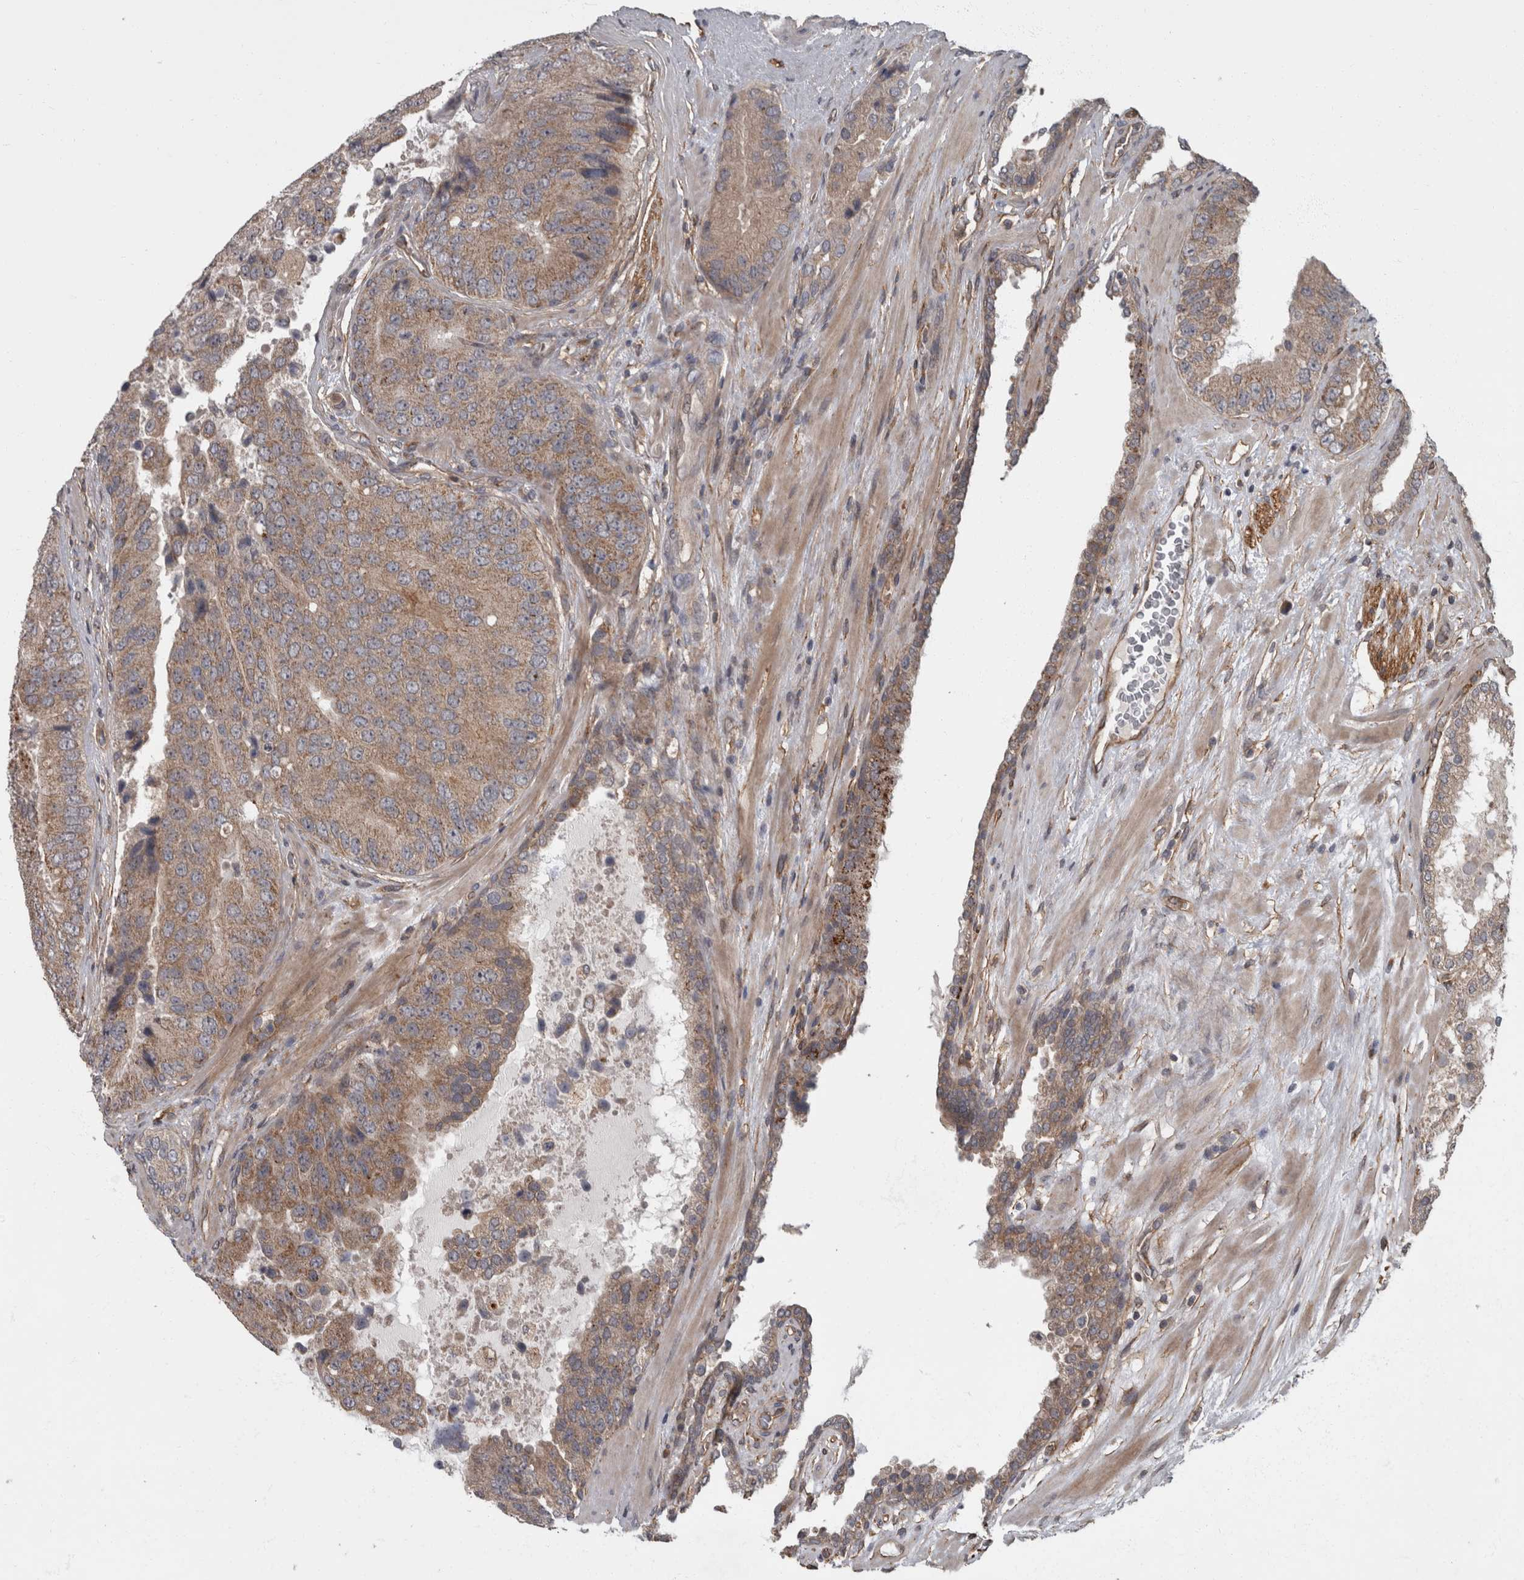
{"staining": {"intensity": "weak", "quantity": "25%-75%", "location": "cytoplasmic/membranous"}, "tissue": "prostate cancer", "cell_type": "Tumor cells", "image_type": "cancer", "snomed": [{"axis": "morphology", "description": "Adenocarcinoma, High grade"}, {"axis": "topography", "description": "Prostate"}], "caption": "Weak cytoplasmic/membranous protein positivity is identified in about 25%-75% of tumor cells in prostate cancer. (Brightfield microscopy of DAB IHC at high magnification).", "gene": "VEGFD", "patient": {"sex": "male", "age": 70}}